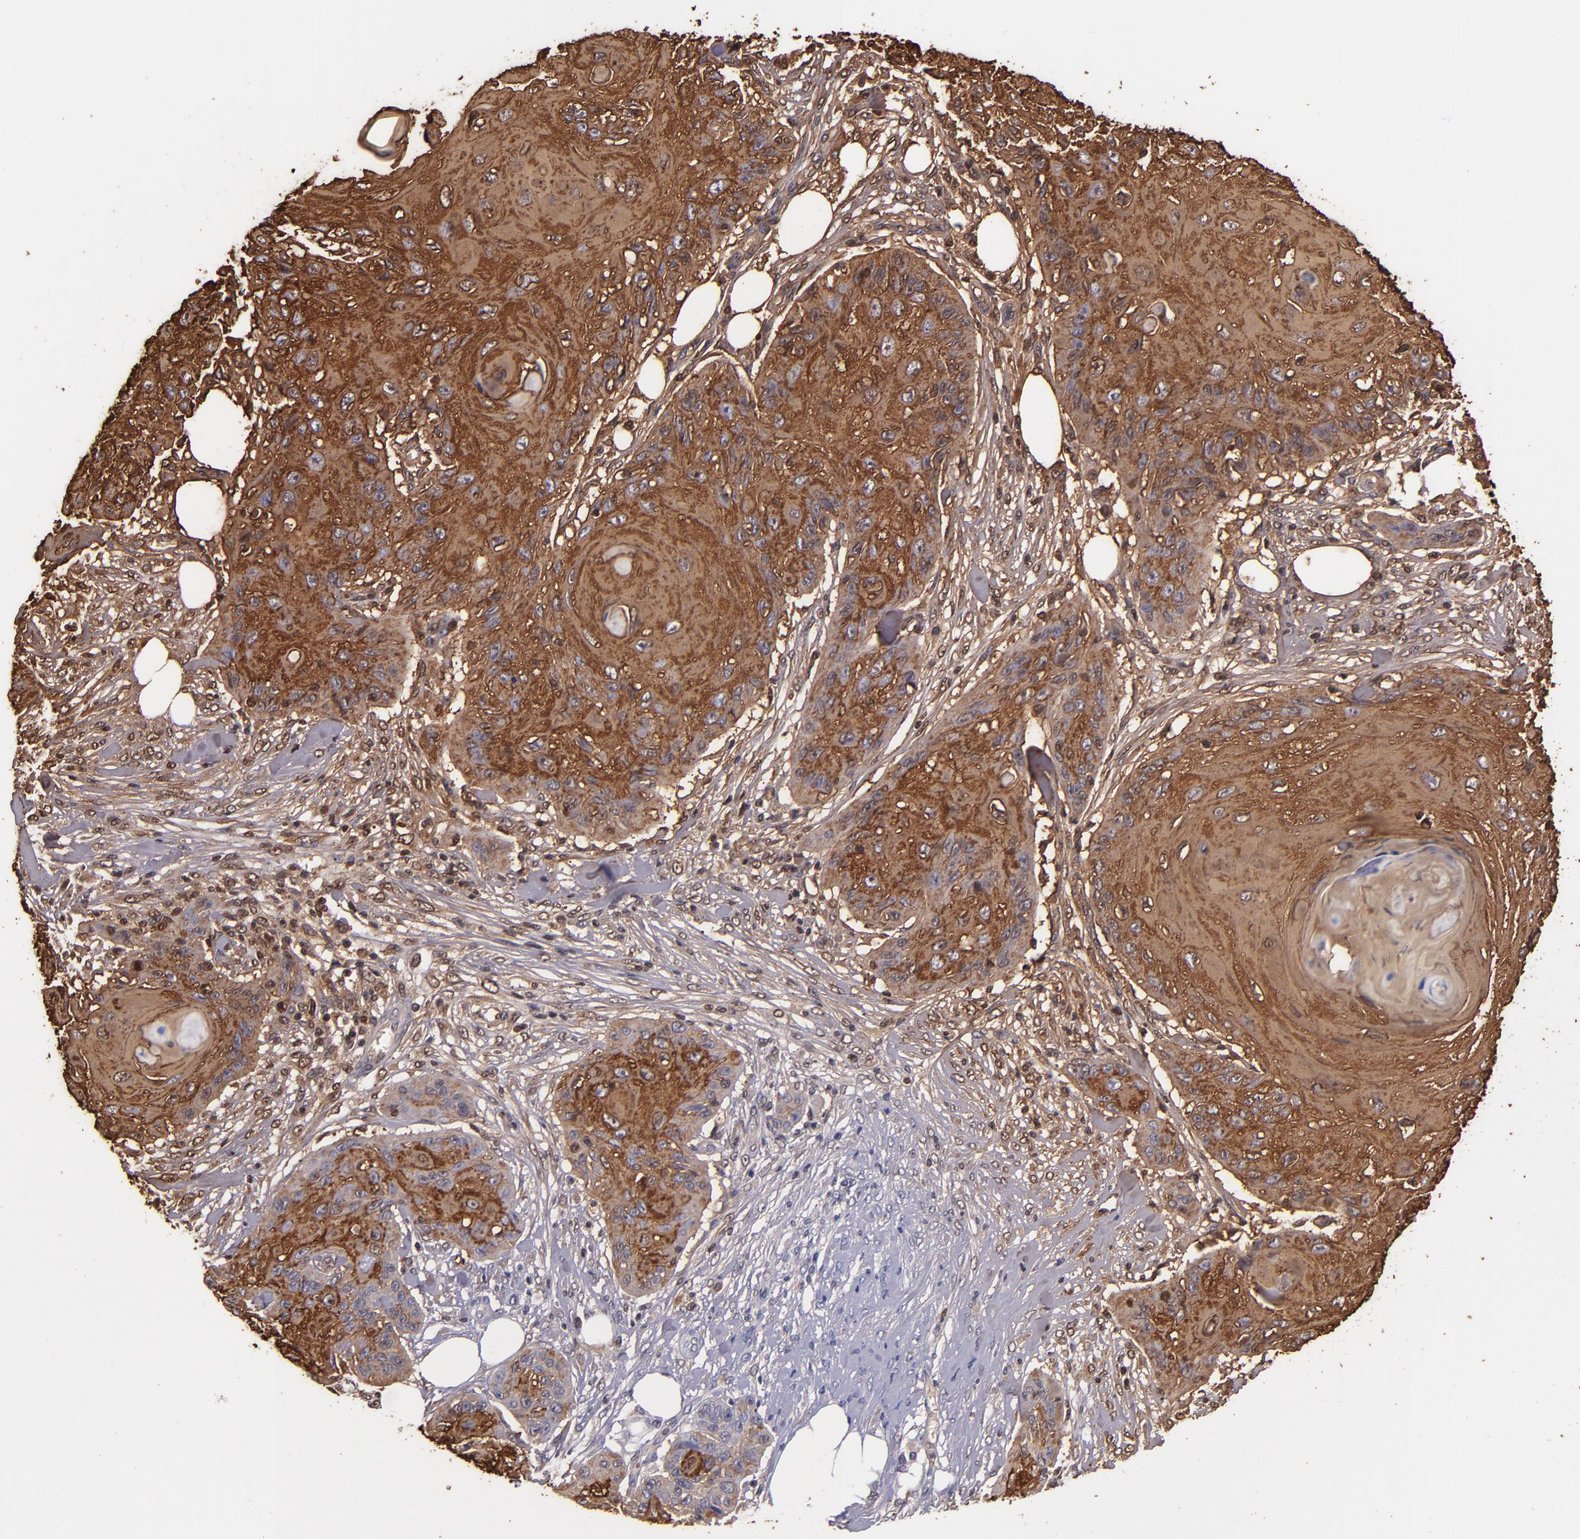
{"staining": {"intensity": "strong", "quantity": ">75%", "location": "cytoplasmic/membranous"}, "tissue": "skin cancer", "cell_type": "Tumor cells", "image_type": "cancer", "snomed": [{"axis": "morphology", "description": "Squamous cell carcinoma, NOS"}, {"axis": "topography", "description": "Skin"}], "caption": "The immunohistochemical stain shows strong cytoplasmic/membranous staining in tumor cells of squamous cell carcinoma (skin) tissue.", "gene": "IVL", "patient": {"sex": "female", "age": 88}}